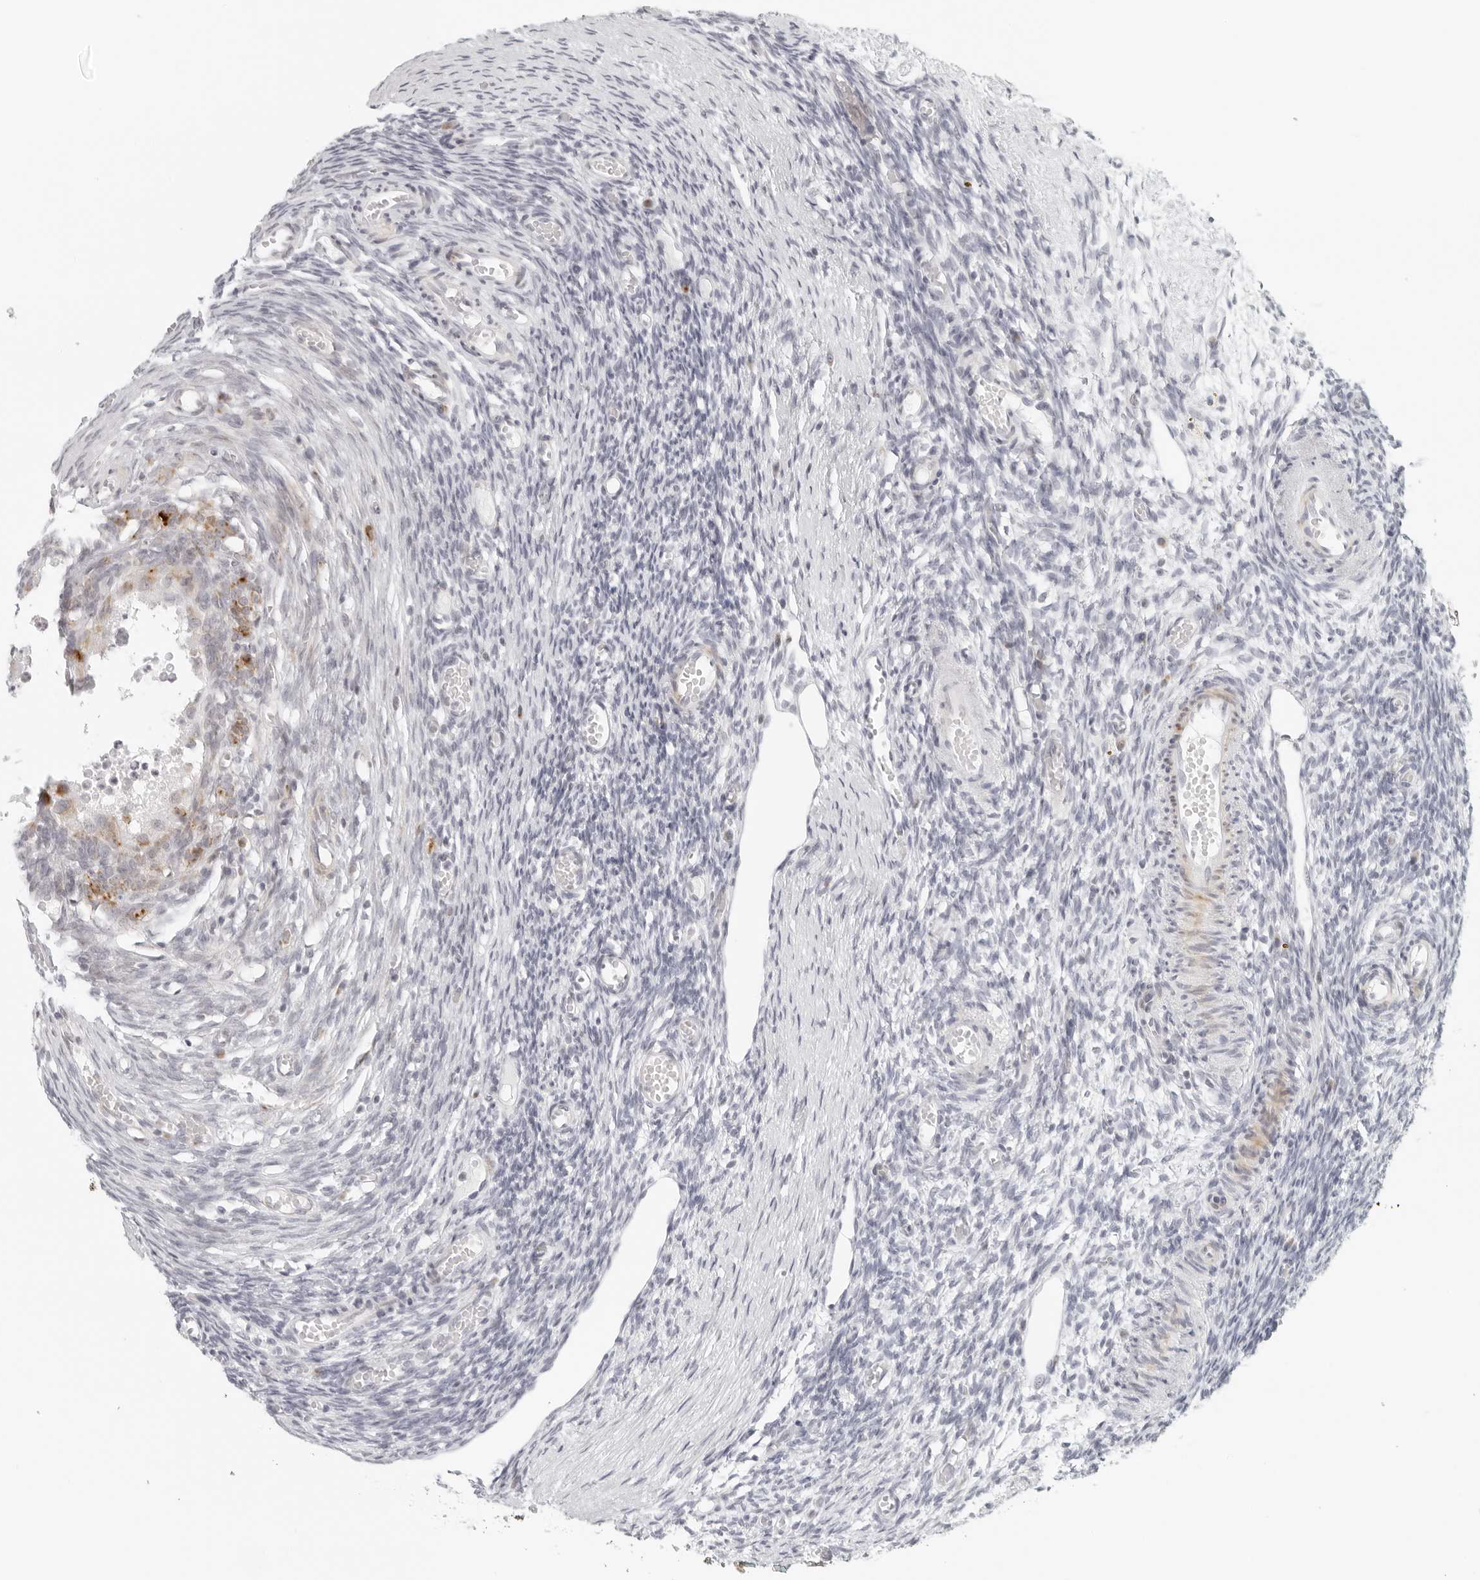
{"staining": {"intensity": "negative", "quantity": "none", "location": "none"}, "tissue": "ovary", "cell_type": "Ovarian stroma cells", "image_type": "normal", "snomed": [{"axis": "morphology", "description": "Normal tissue, NOS"}, {"axis": "topography", "description": "Ovary"}], "caption": "Protein analysis of benign ovary shows no significant positivity in ovarian stroma cells. Brightfield microscopy of immunohistochemistry stained with DAB (3,3'-diaminobenzidine) (brown) and hematoxylin (blue), captured at high magnification.", "gene": "RPS6KC1", "patient": {"sex": "female", "age": 35}}